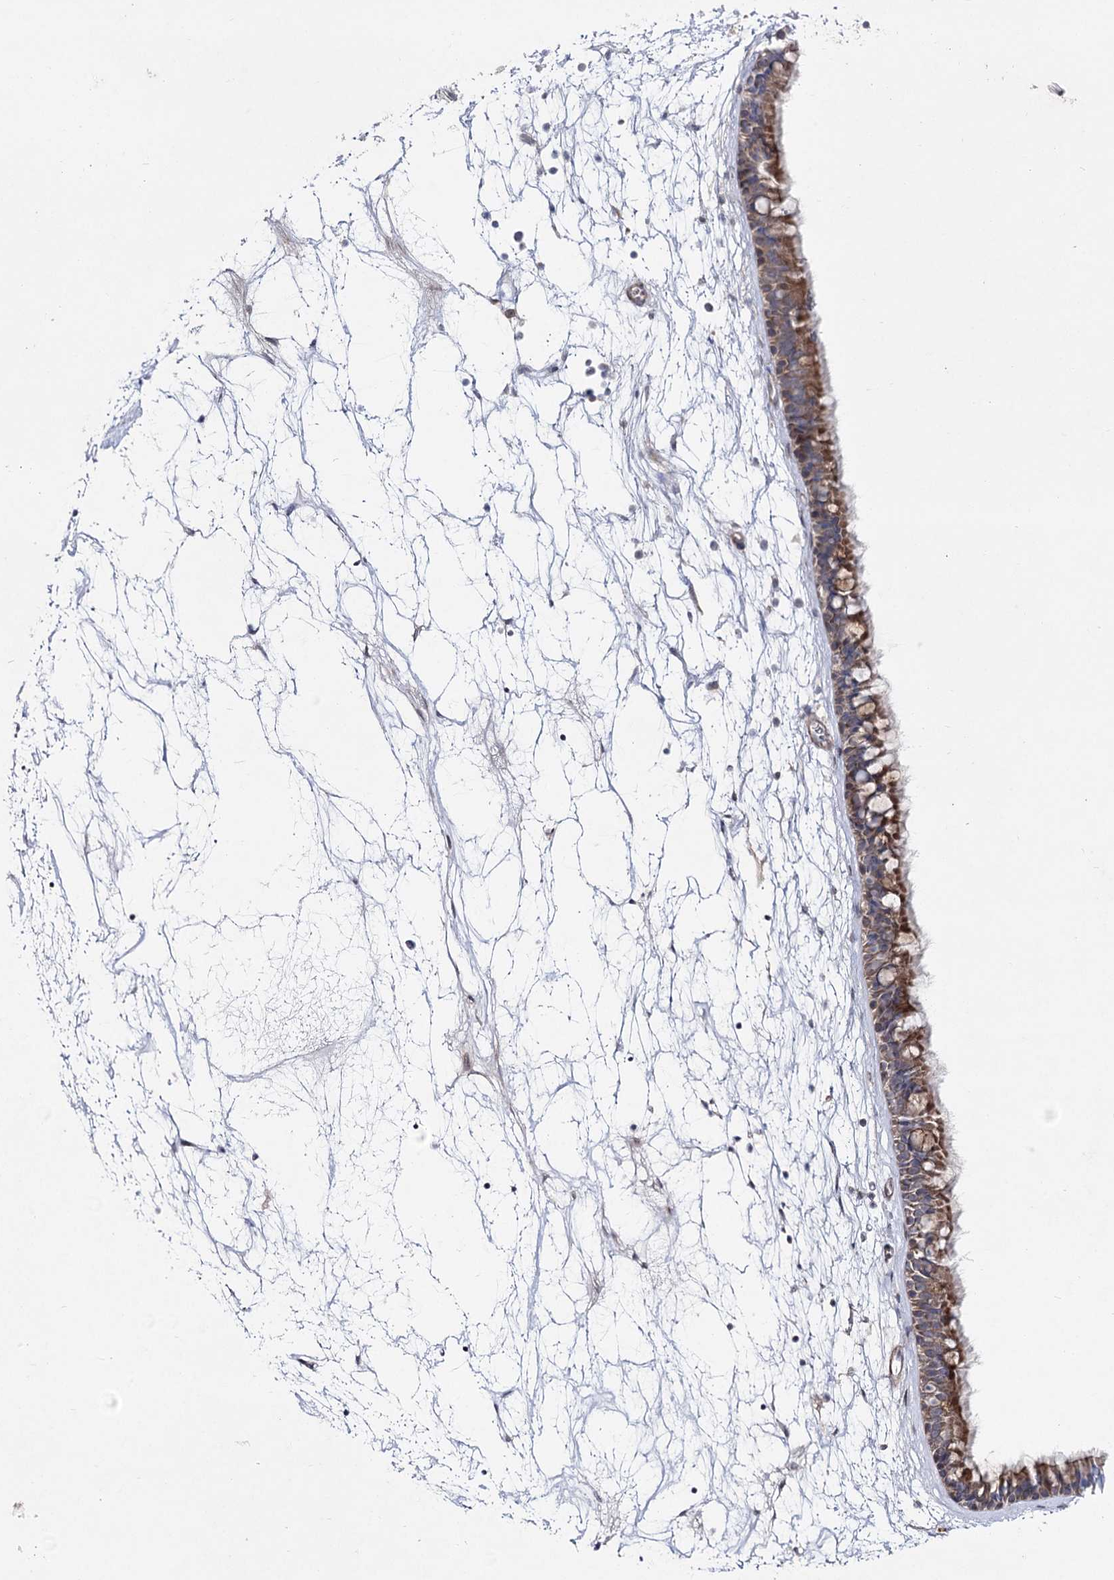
{"staining": {"intensity": "moderate", "quantity": ">75%", "location": "cytoplasmic/membranous"}, "tissue": "nasopharynx", "cell_type": "Respiratory epithelial cells", "image_type": "normal", "snomed": [{"axis": "morphology", "description": "Normal tissue, NOS"}, {"axis": "topography", "description": "Nasopharynx"}], "caption": "High-power microscopy captured an IHC photomicrograph of unremarkable nasopharynx, revealing moderate cytoplasmic/membranous staining in about >75% of respiratory epithelial cells. Using DAB (brown) and hematoxylin (blue) stains, captured at high magnification using brightfield microscopy.", "gene": "SH3BP5L", "patient": {"sex": "male", "age": 64}}